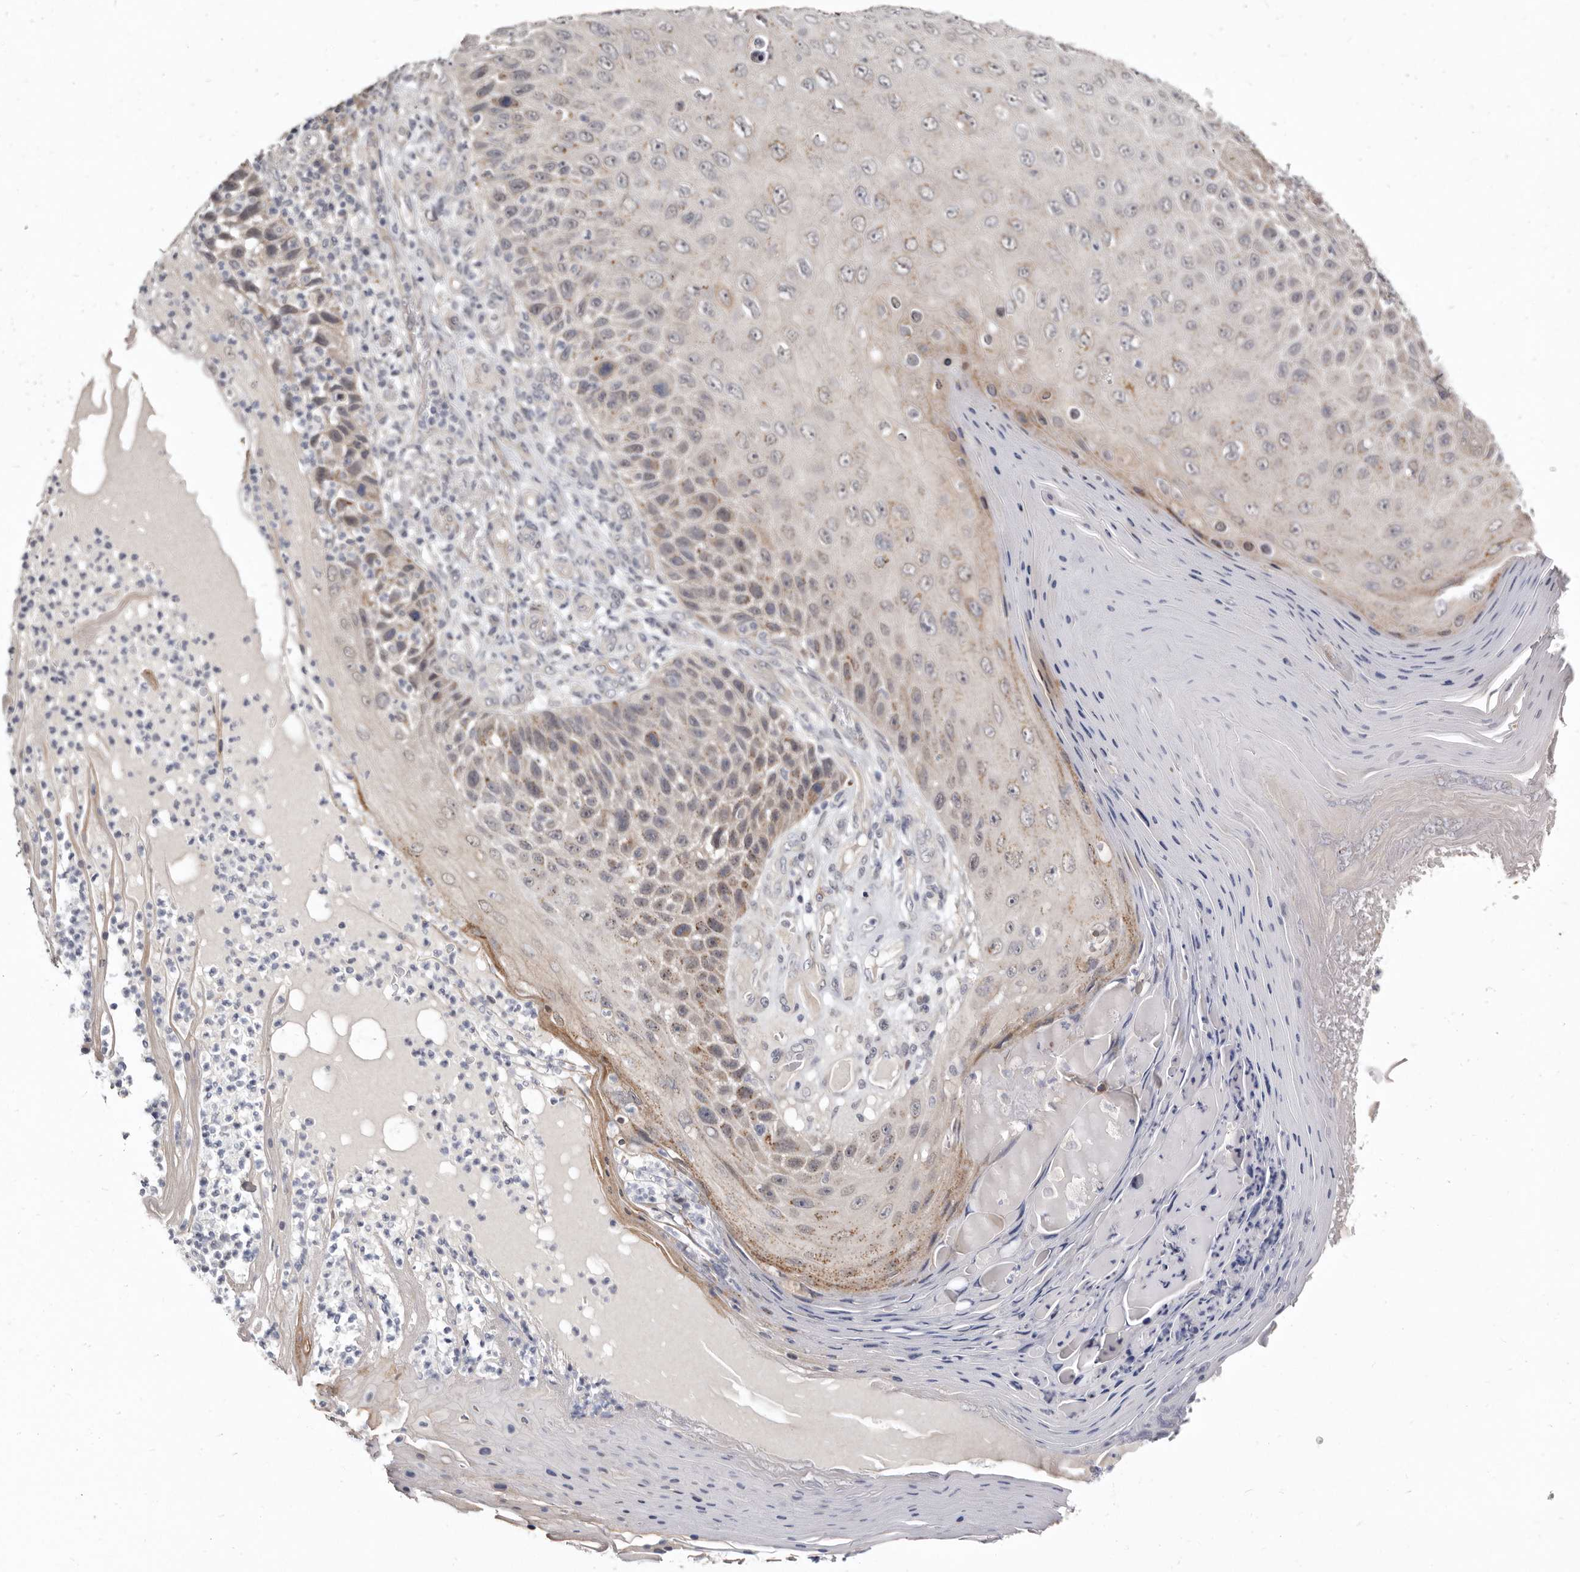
{"staining": {"intensity": "weak", "quantity": "<25%", "location": "cytoplasmic/membranous"}, "tissue": "skin cancer", "cell_type": "Tumor cells", "image_type": "cancer", "snomed": [{"axis": "morphology", "description": "Squamous cell carcinoma, NOS"}, {"axis": "topography", "description": "Skin"}], "caption": "Immunohistochemistry micrograph of neoplastic tissue: human squamous cell carcinoma (skin) stained with DAB (3,3'-diaminobenzidine) demonstrates no significant protein staining in tumor cells.", "gene": "KLHL4", "patient": {"sex": "female", "age": 88}}